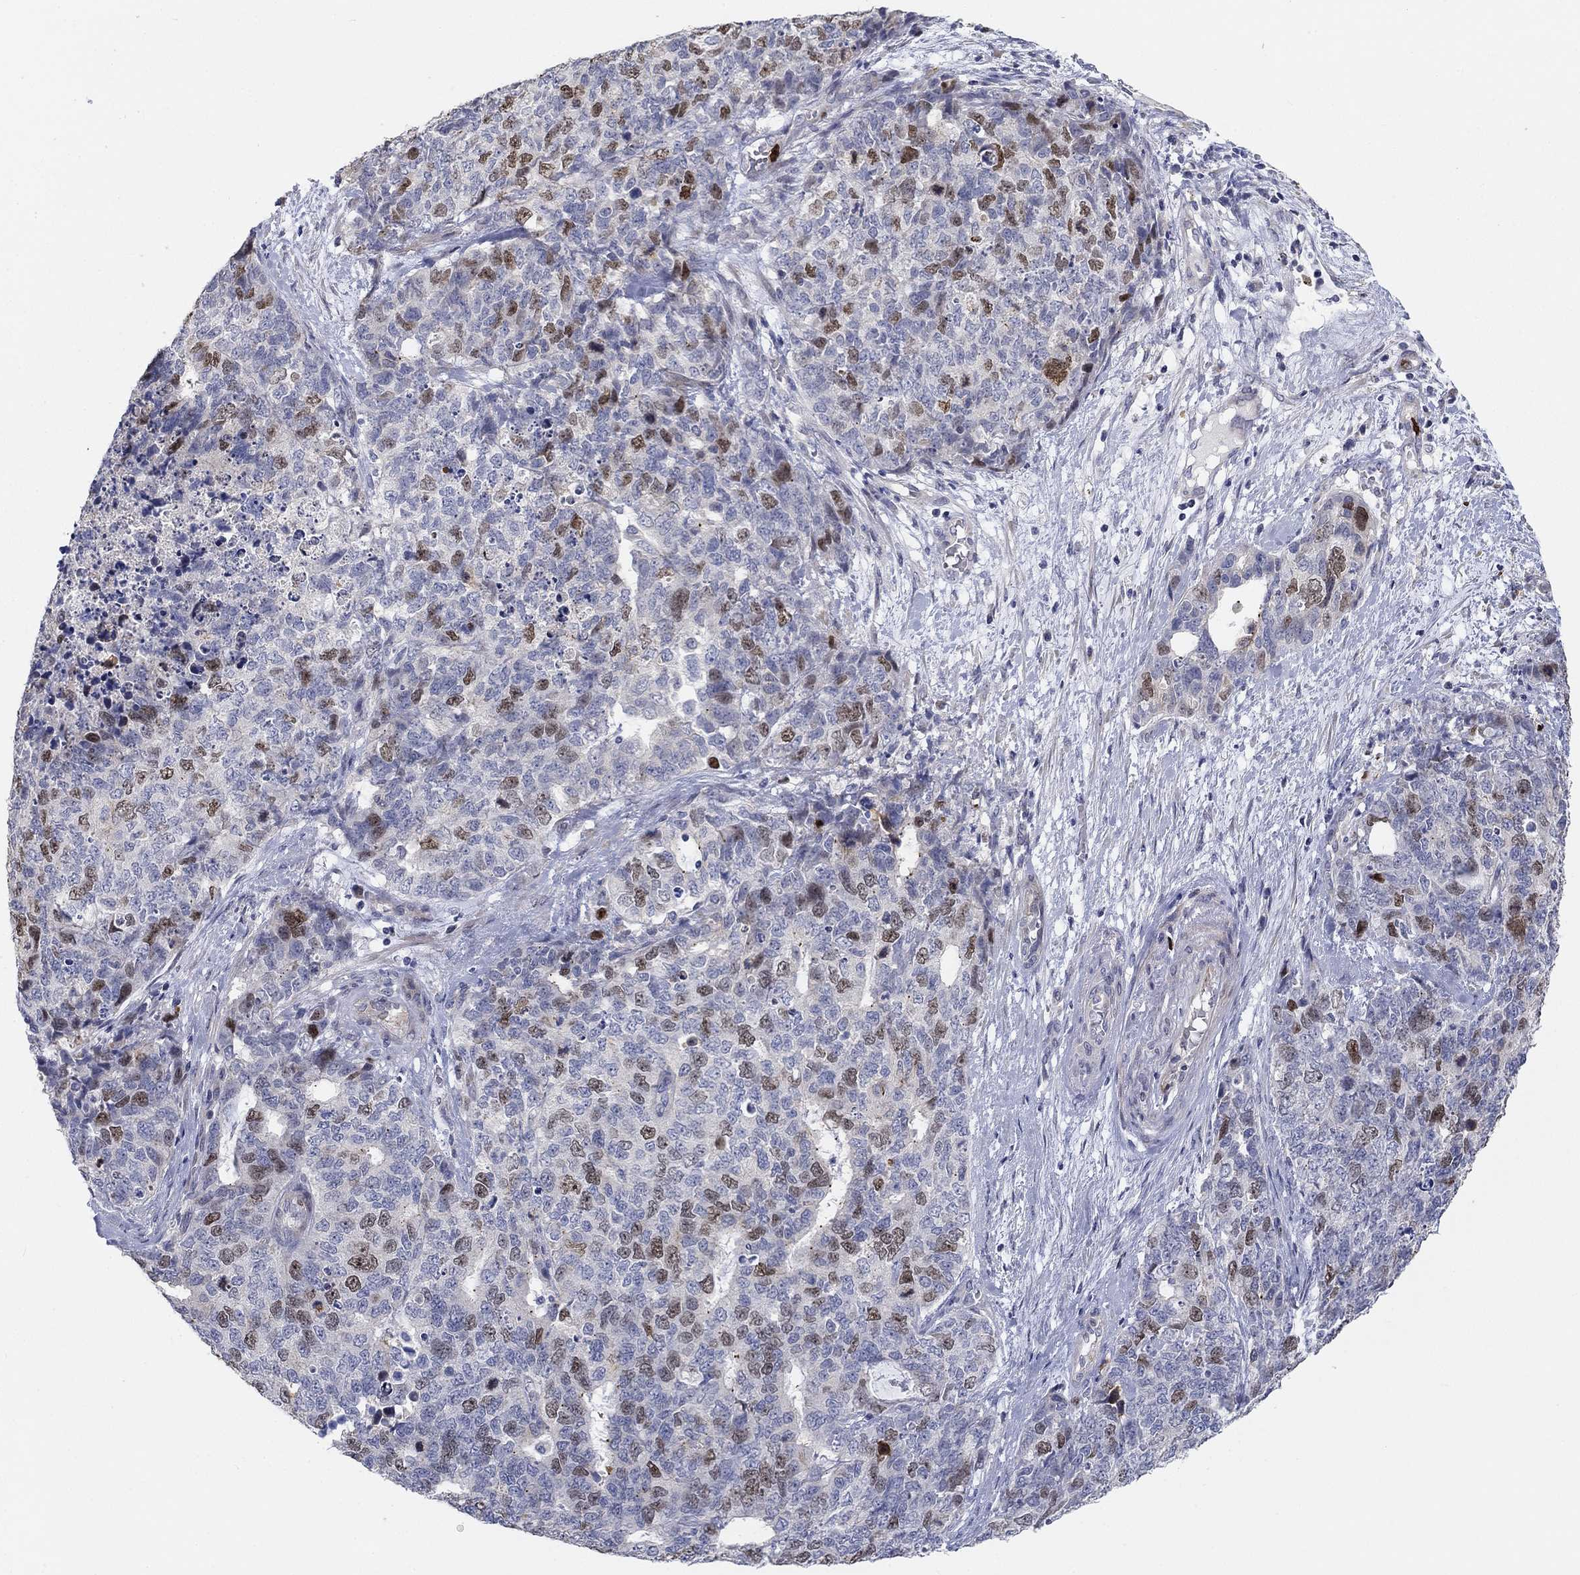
{"staining": {"intensity": "moderate", "quantity": "25%-75%", "location": "nuclear"}, "tissue": "cervical cancer", "cell_type": "Tumor cells", "image_type": "cancer", "snomed": [{"axis": "morphology", "description": "Squamous cell carcinoma, NOS"}, {"axis": "topography", "description": "Cervix"}], "caption": "Moderate nuclear protein staining is appreciated in about 25%-75% of tumor cells in cervical squamous cell carcinoma.", "gene": "PRC1", "patient": {"sex": "female", "age": 63}}